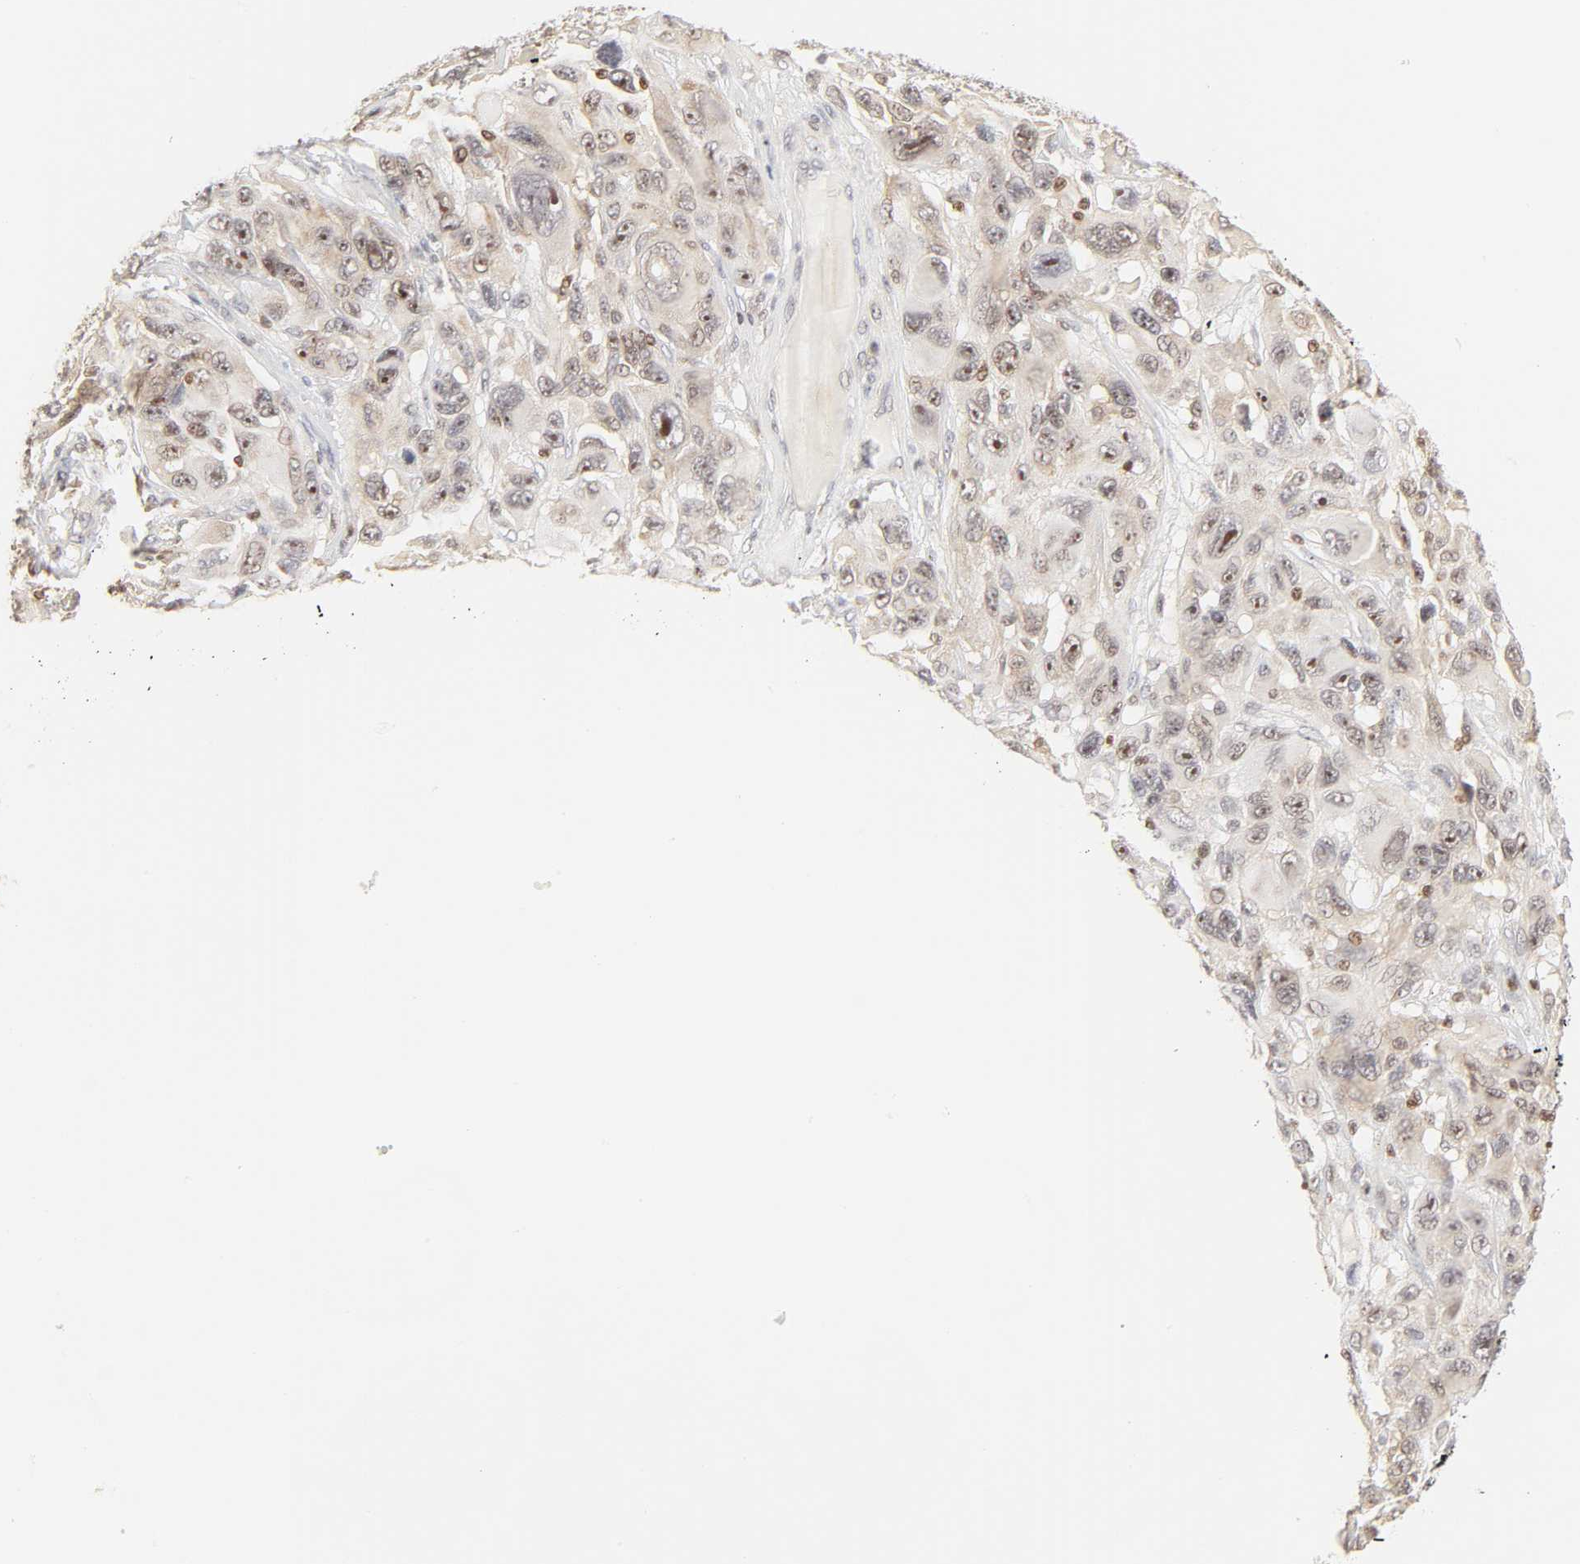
{"staining": {"intensity": "weak", "quantity": "25%-75%", "location": "cytoplasmic/membranous,nuclear"}, "tissue": "melanoma", "cell_type": "Tumor cells", "image_type": "cancer", "snomed": [{"axis": "morphology", "description": "Malignant melanoma, NOS"}, {"axis": "topography", "description": "Skin"}], "caption": "The micrograph displays staining of melanoma, revealing weak cytoplasmic/membranous and nuclear protein expression (brown color) within tumor cells.", "gene": "KIF2A", "patient": {"sex": "male", "age": 53}}